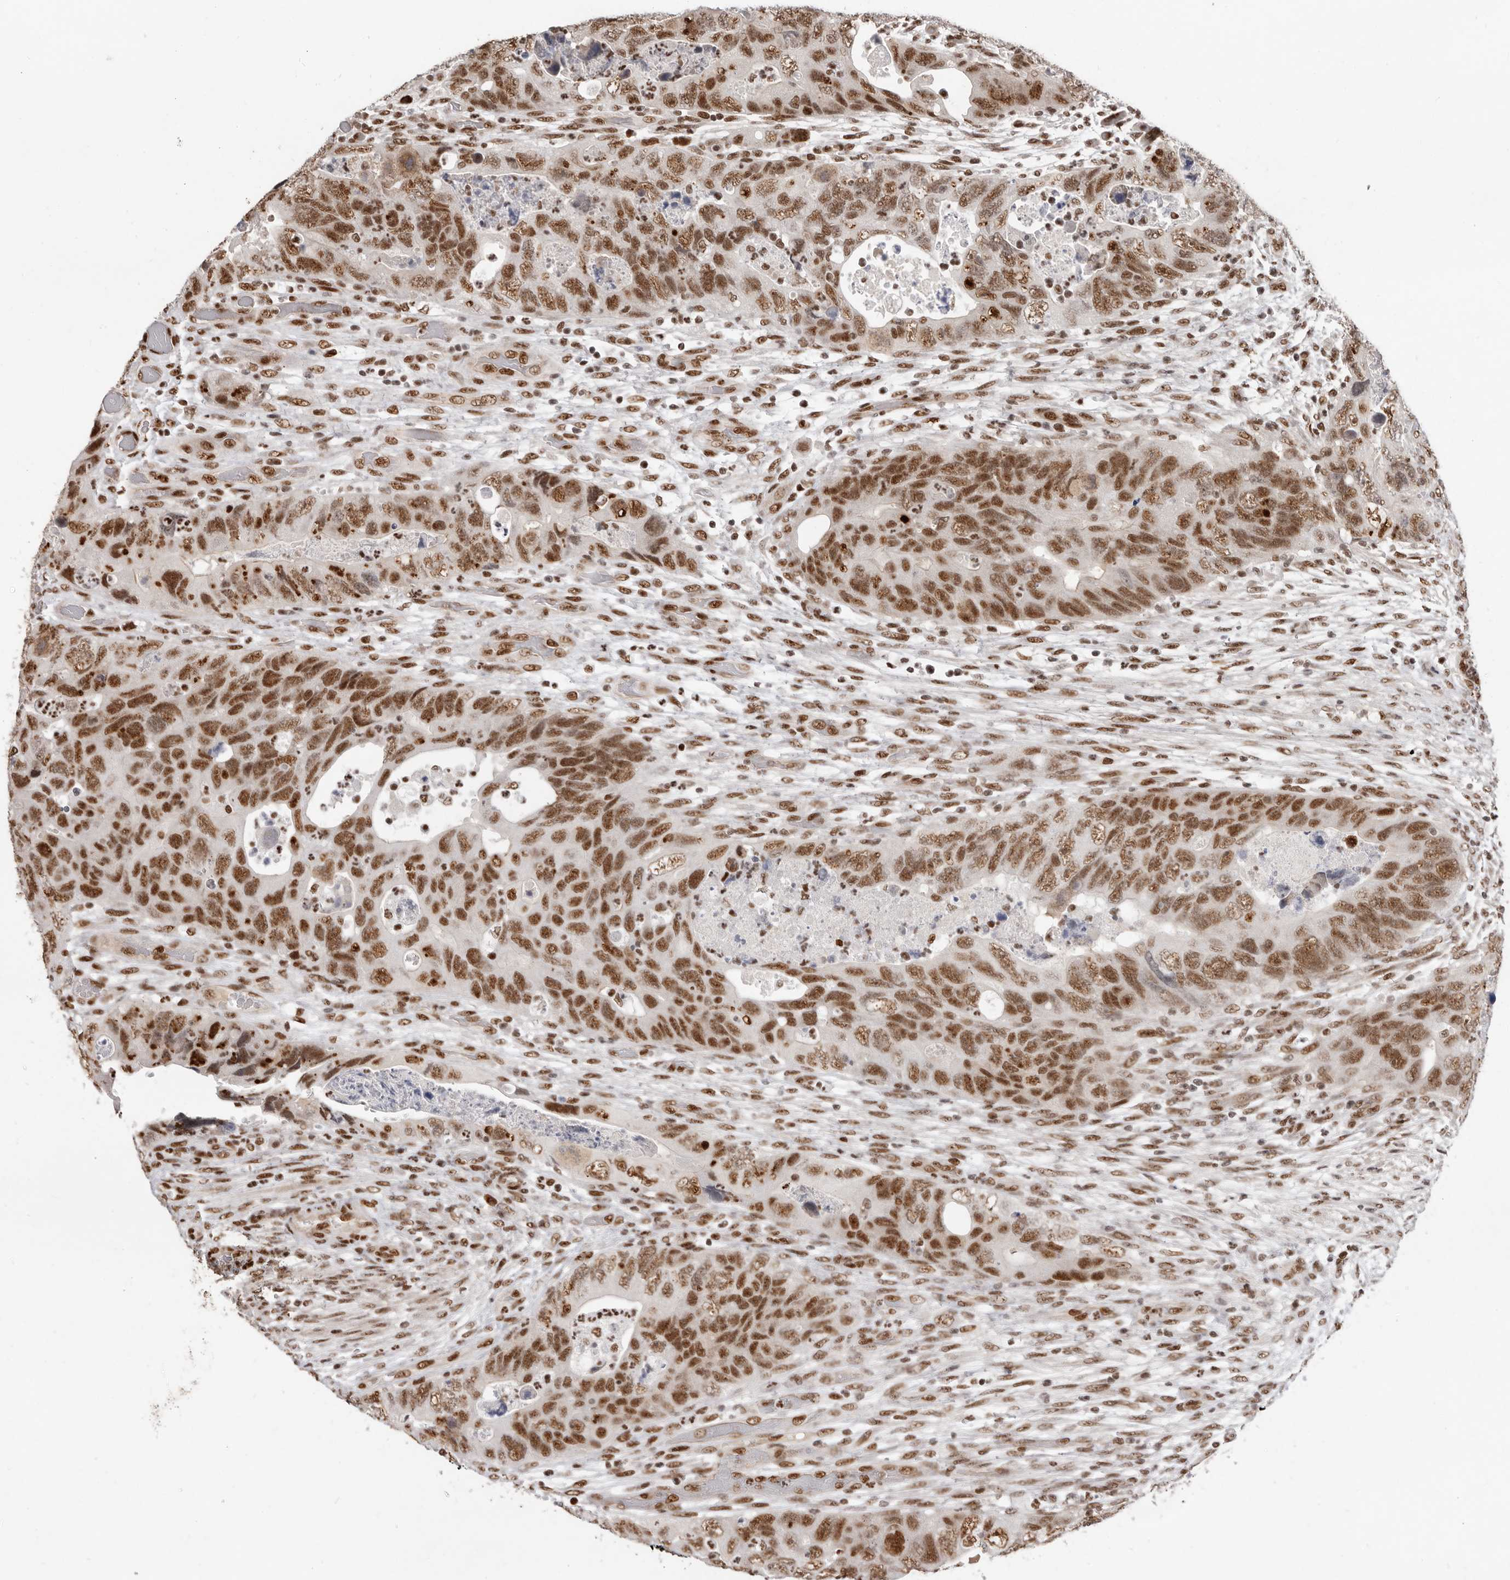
{"staining": {"intensity": "moderate", "quantity": ">75%", "location": "nuclear"}, "tissue": "colorectal cancer", "cell_type": "Tumor cells", "image_type": "cancer", "snomed": [{"axis": "morphology", "description": "Adenocarcinoma, NOS"}, {"axis": "topography", "description": "Rectum"}], "caption": "There is medium levels of moderate nuclear positivity in tumor cells of colorectal cancer, as demonstrated by immunohistochemical staining (brown color).", "gene": "CHTOP", "patient": {"sex": "male", "age": 63}}